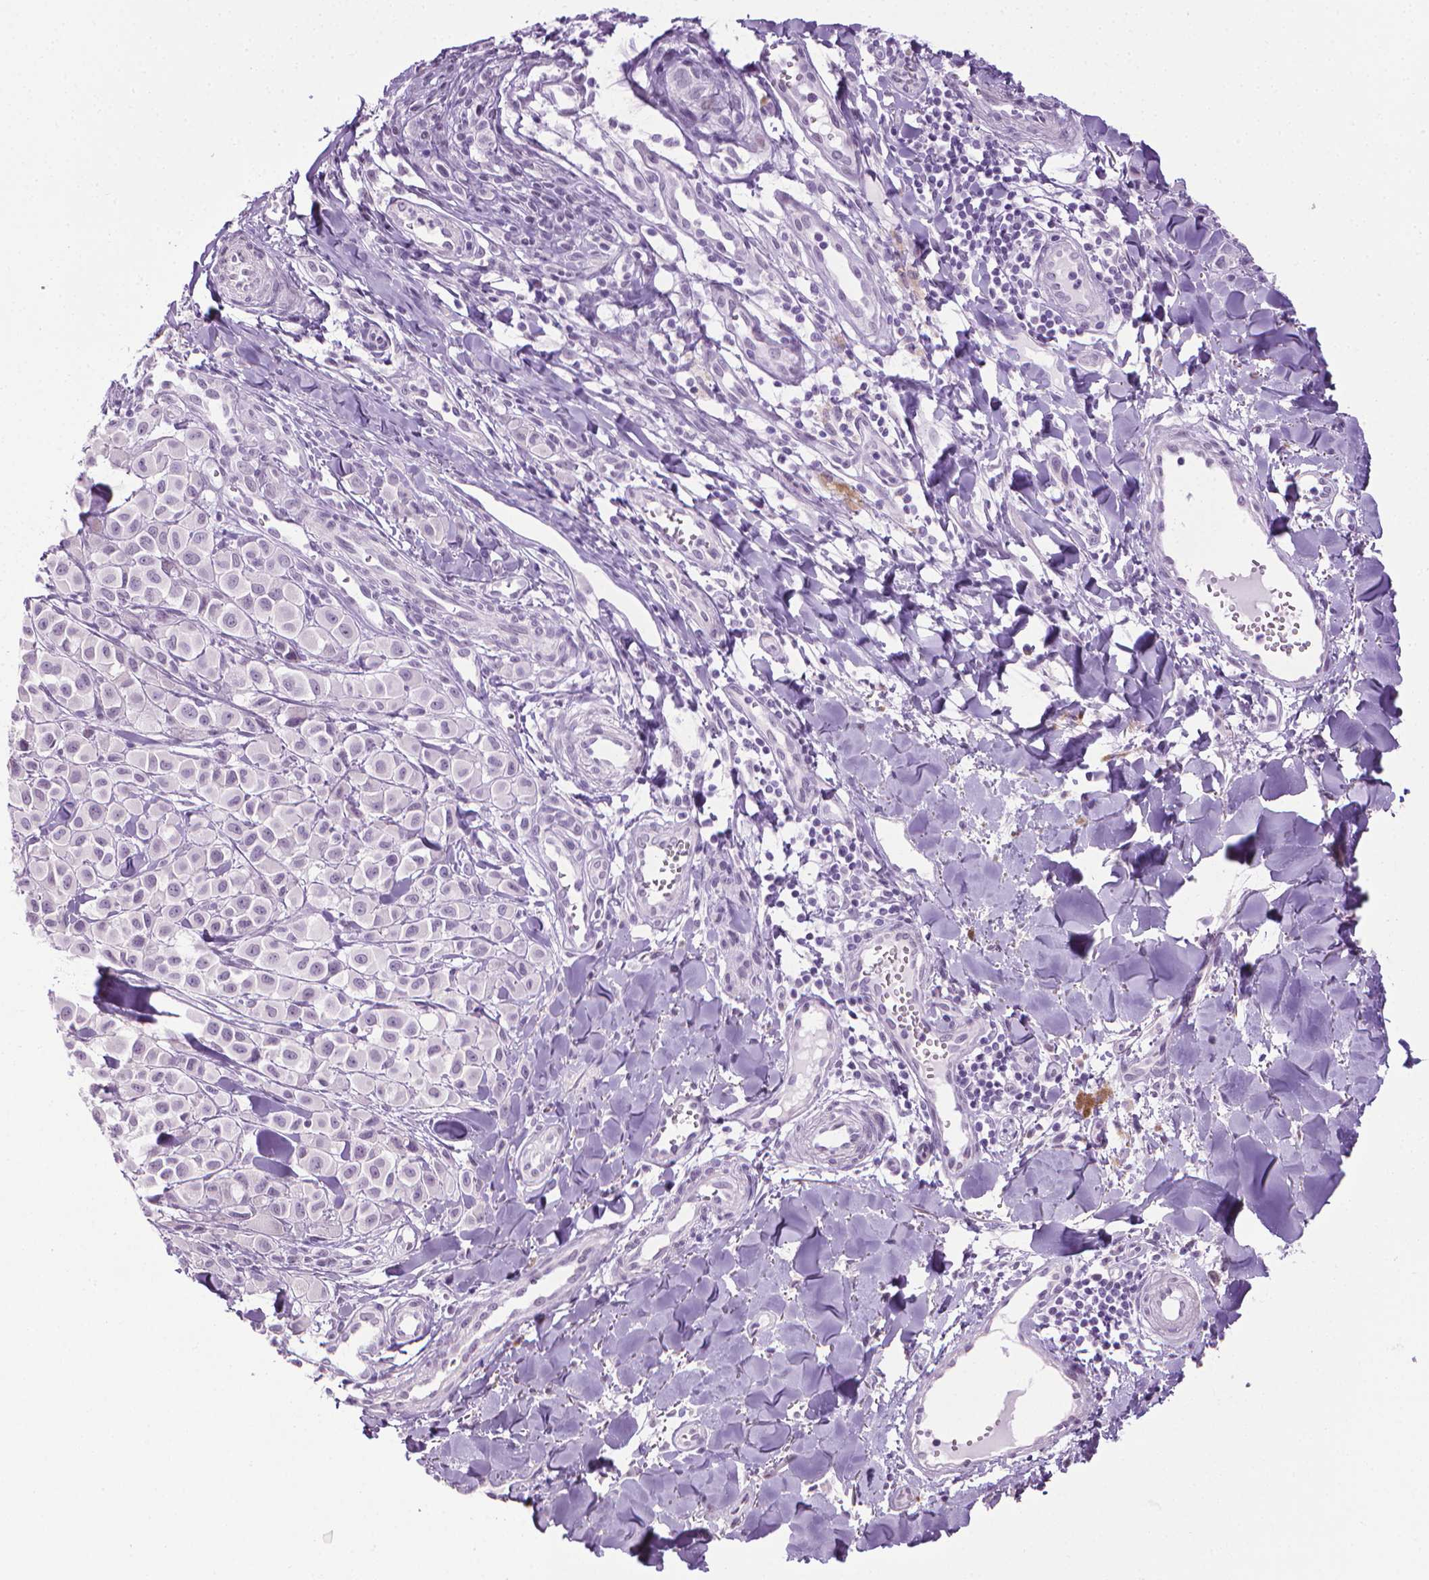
{"staining": {"intensity": "negative", "quantity": "none", "location": "none"}, "tissue": "melanoma", "cell_type": "Tumor cells", "image_type": "cancer", "snomed": [{"axis": "morphology", "description": "Malignant melanoma, NOS"}, {"axis": "topography", "description": "Skin"}], "caption": "Melanoma was stained to show a protein in brown. There is no significant expression in tumor cells.", "gene": "DNAI7", "patient": {"sex": "male", "age": 77}}